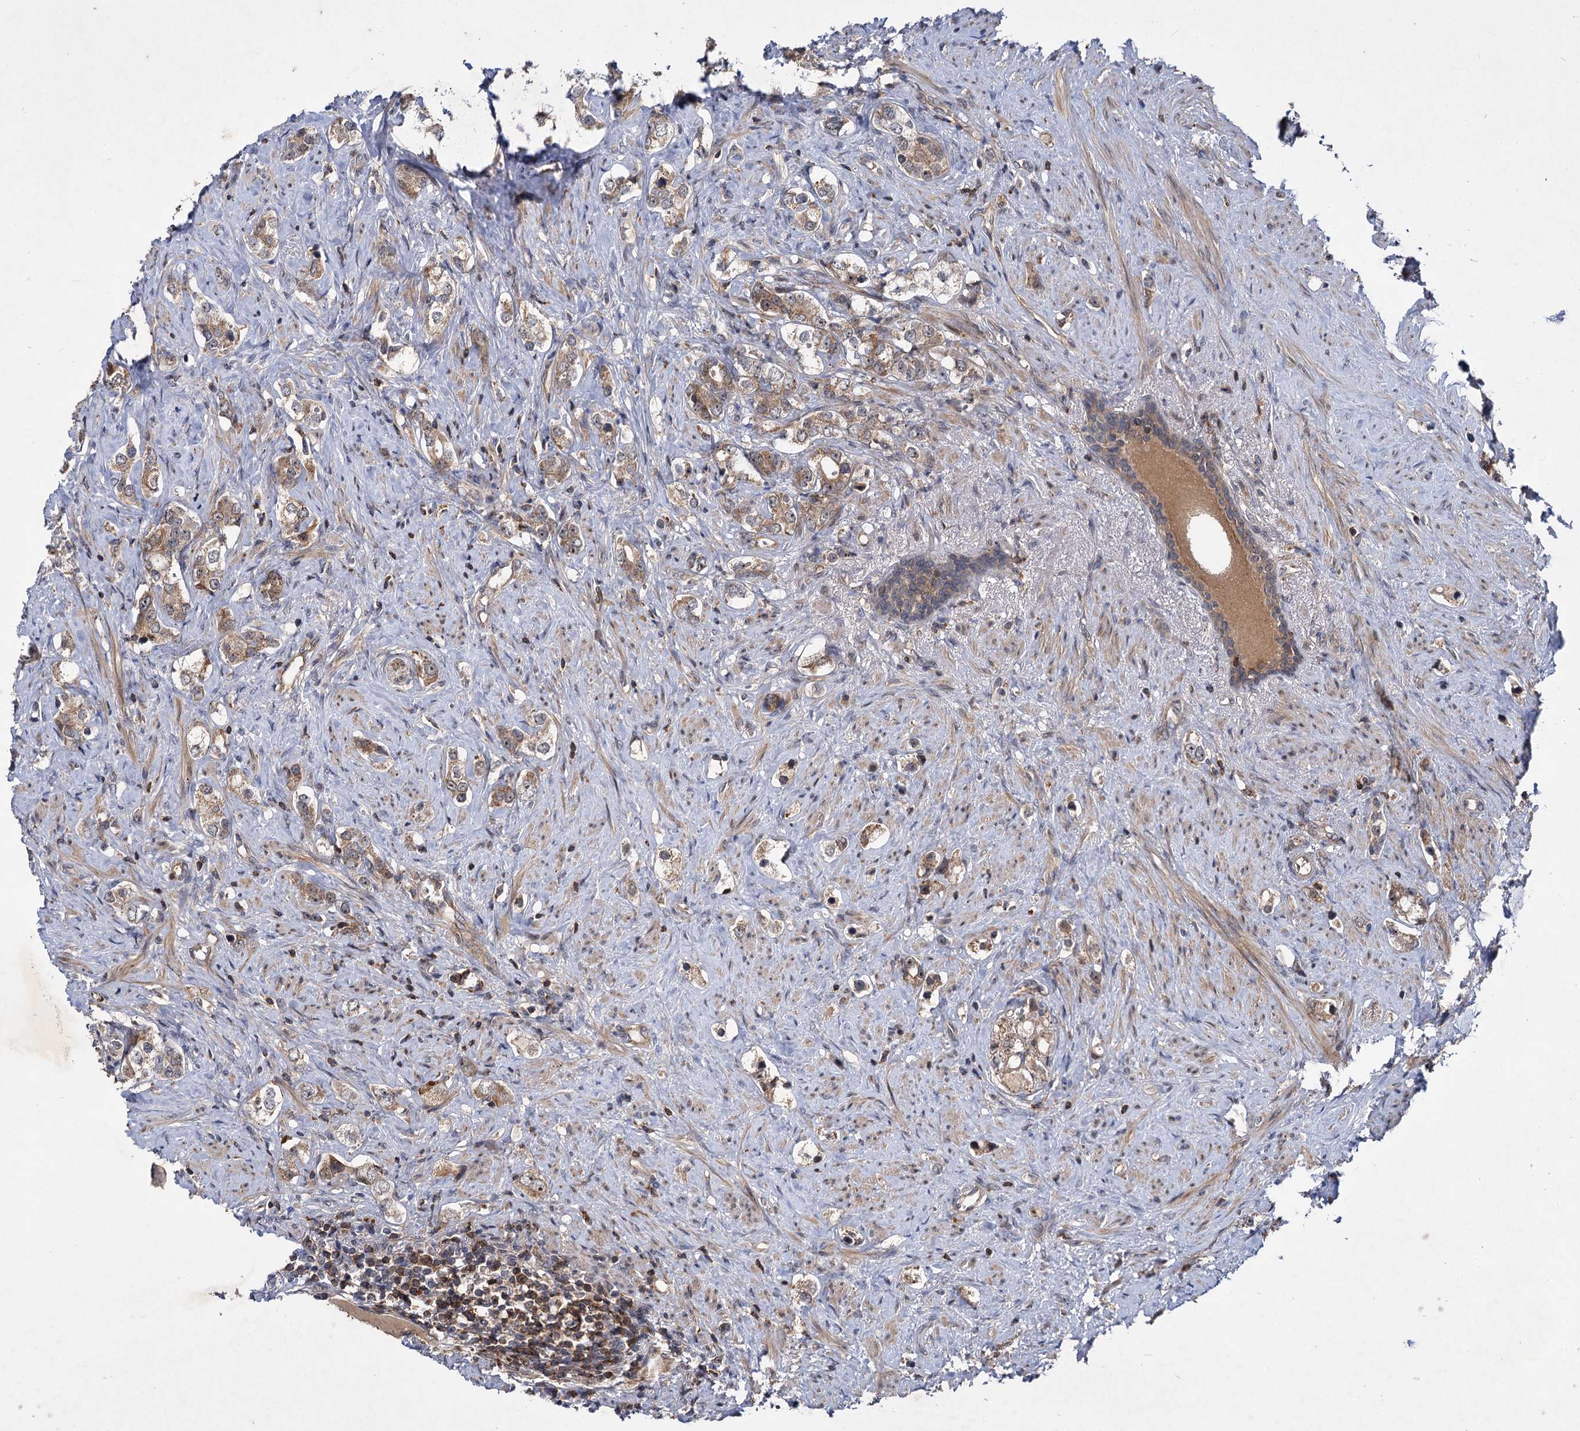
{"staining": {"intensity": "moderate", "quantity": ">75%", "location": "cytoplasmic/membranous"}, "tissue": "prostate cancer", "cell_type": "Tumor cells", "image_type": "cancer", "snomed": [{"axis": "morphology", "description": "Adenocarcinoma, High grade"}, {"axis": "topography", "description": "Prostate"}], "caption": "Tumor cells display moderate cytoplasmic/membranous expression in approximately >75% of cells in prostate adenocarcinoma (high-grade). (DAB = brown stain, brightfield microscopy at high magnification).", "gene": "ABLIM1", "patient": {"sex": "male", "age": 63}}